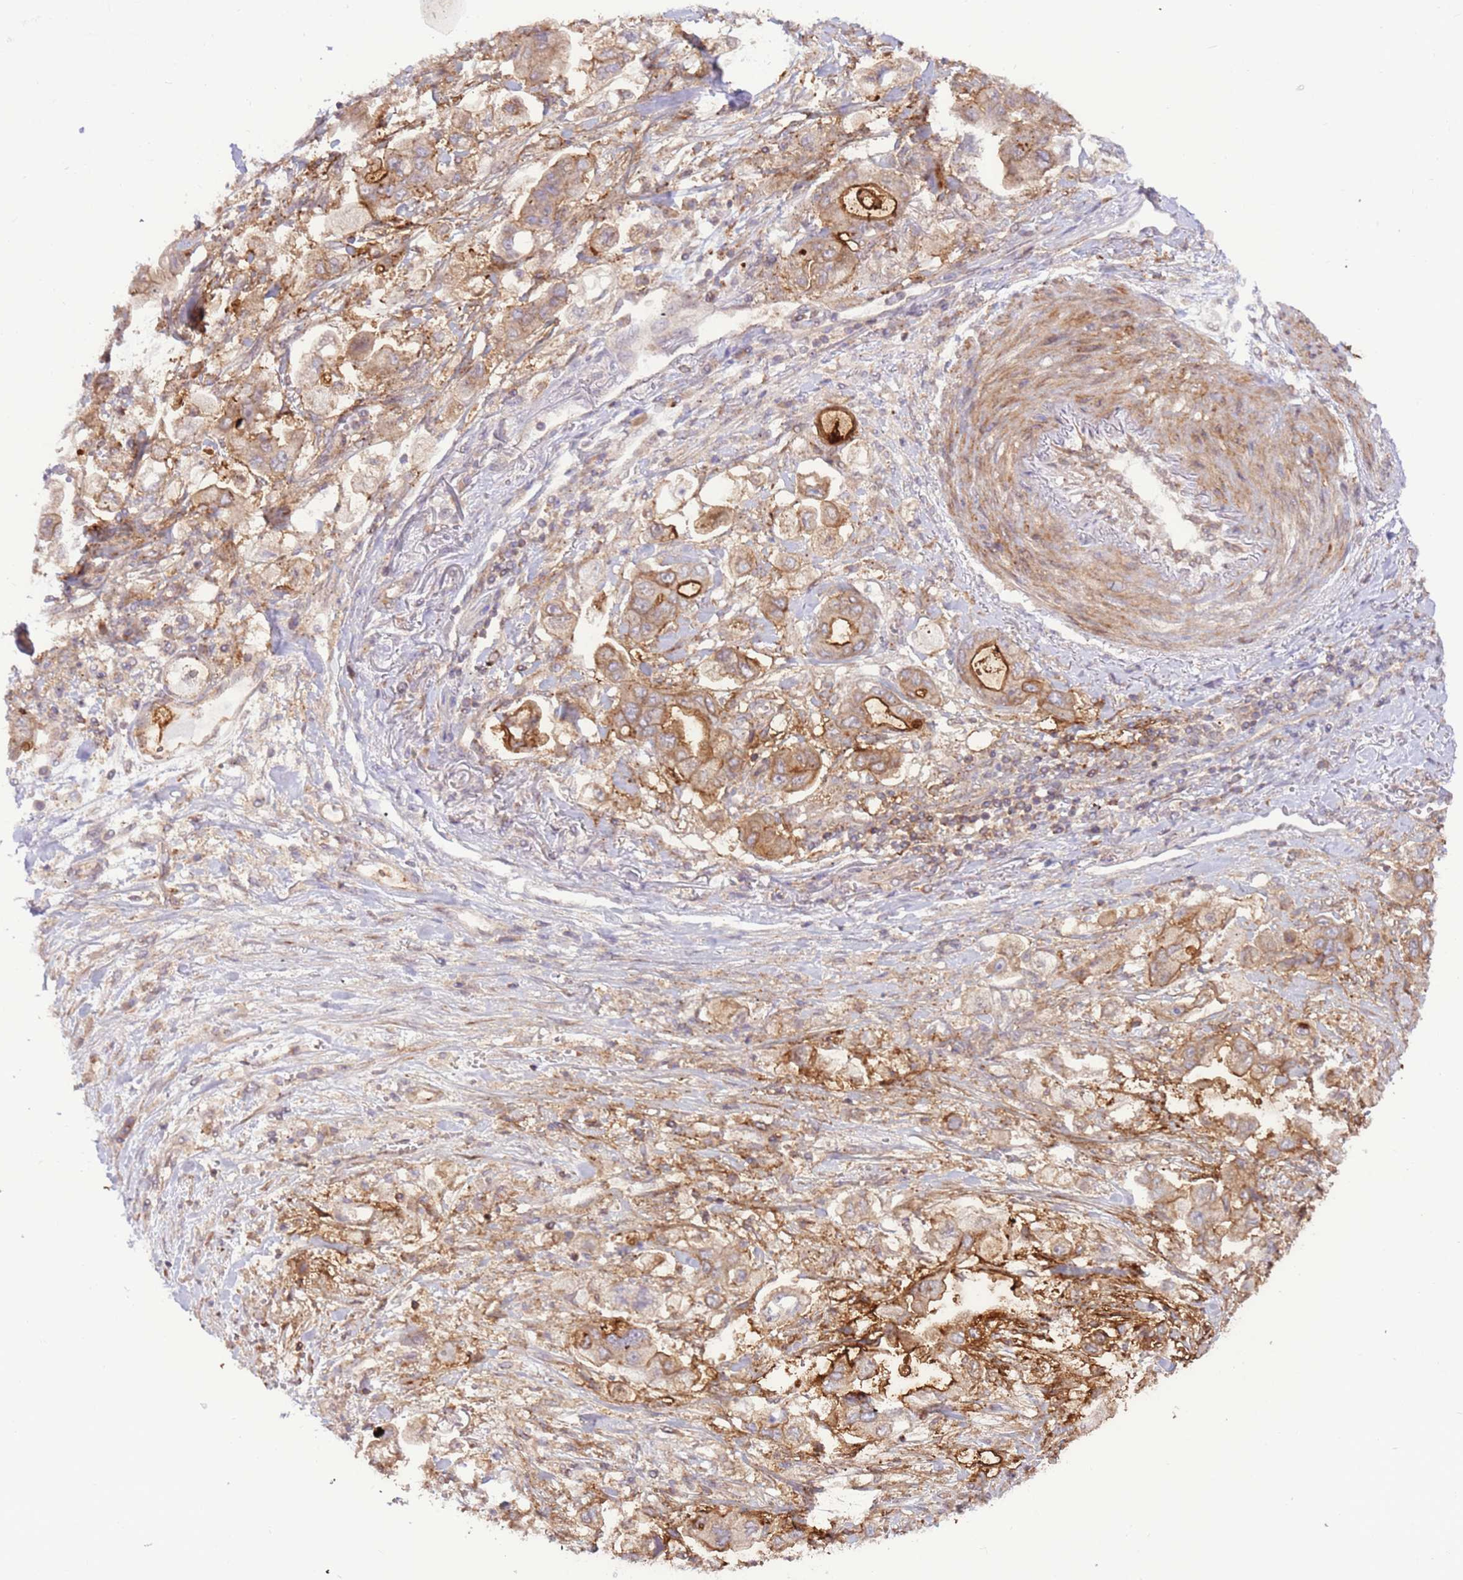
{"staining": {"intensity": "moderate", "quantity": "<25%", "location": "cytoplasmic/membranous"}, "tissue": "stomach cancer", "cell_type": "Tumor cells", "image_type": "cancer", "snomed": [{"axis": "morphology", "description": "Adenocarcinoma, NOS"}, {"axis": "topography", "description": "Stomach"}], "caption": "An immunohistochemistry (IHC) micrograph of neoplastic tissue is shown. Protein staining in brown labels moderate cytoplasmic/membranous positivity in stomach adenocarcinoma within tumor cells. (brown staining indicates protein expression, while blue staining denotes nuclei).", "gene": "DDX19B", "patient": {"sex": "male", "age": 62}}